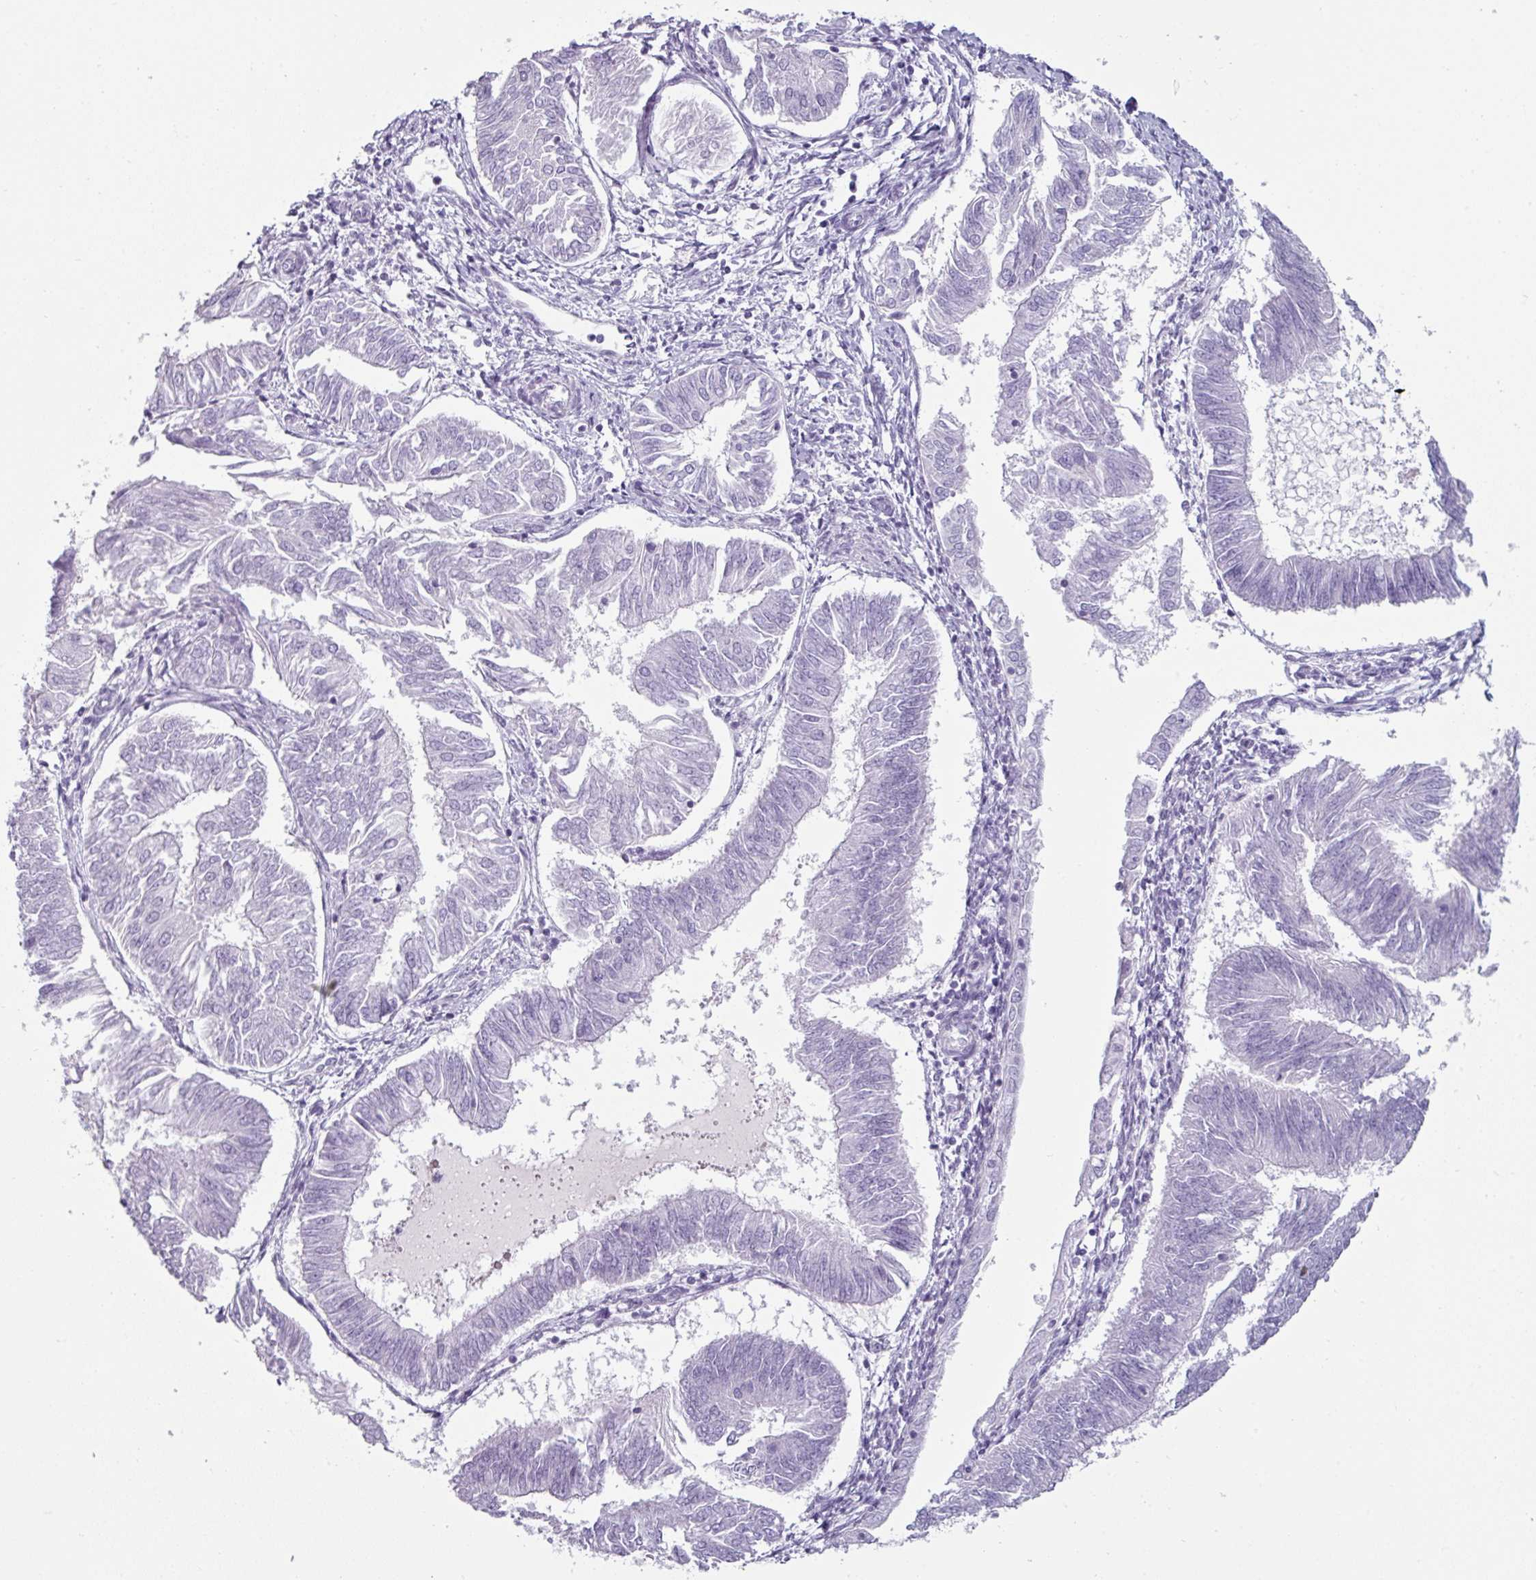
{"staining": {"intensity": "negative", "quantity": "none", "location": "none"}, "tissue": "endometrial cancer", "cell_type": "Tumor cells", "image_type": "cancer", "snomed": [{"axis": "morphology", "description": "Adenocarcinoma, NOS"}, {"axis": "topography", "description": "Endometrium"}], "caption": "Immunohistochemistry photomicrograph of neoplastic tissue: human adenocarcinoma (endometrial) stained with DAB displays no significant protein expression in tumor cells.", "gene": "CLCA1", "patient": {"sex": "female", "age": 58}}